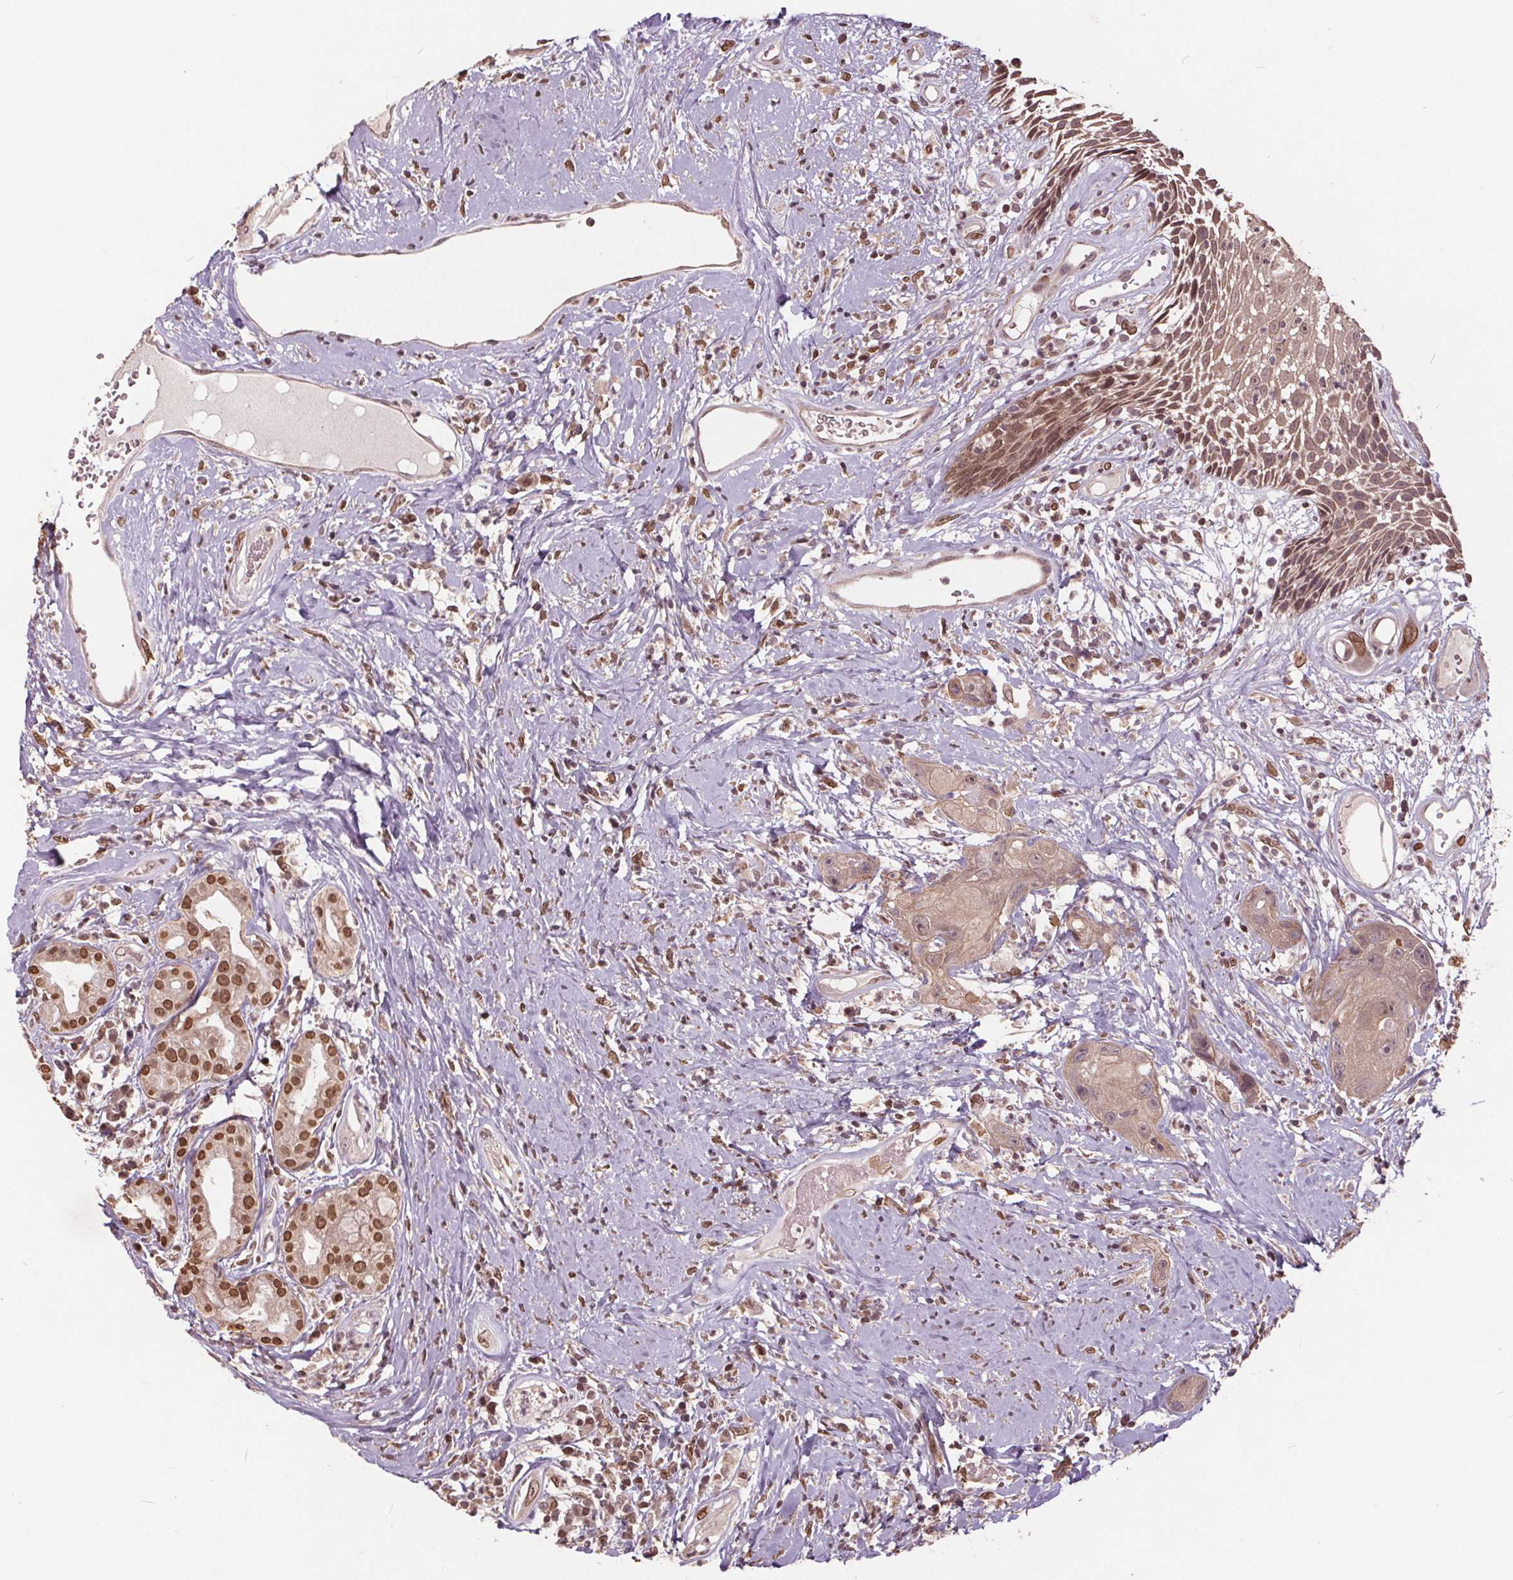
{"staining": {"intensity": "moderate", "quantity": "<25%", "location": "nuclear"}, "tissue": "head and neck cancer", "cell_type": "Tumor cells", "image_type": "cancer", "snomed": [{"axis": "morphology", "description": "Squamous cell carcinoma, NOS"}, {"axis": "topography", "description": "Head-Neck"}], "caption": "Human head and neck cancer stained for a protein (brown) exhibits moderate nuclear positive positivity in about <25% of tumor cells.", "gene": "HIF1AN", "patient": {"sex": "male", "age": 57}}